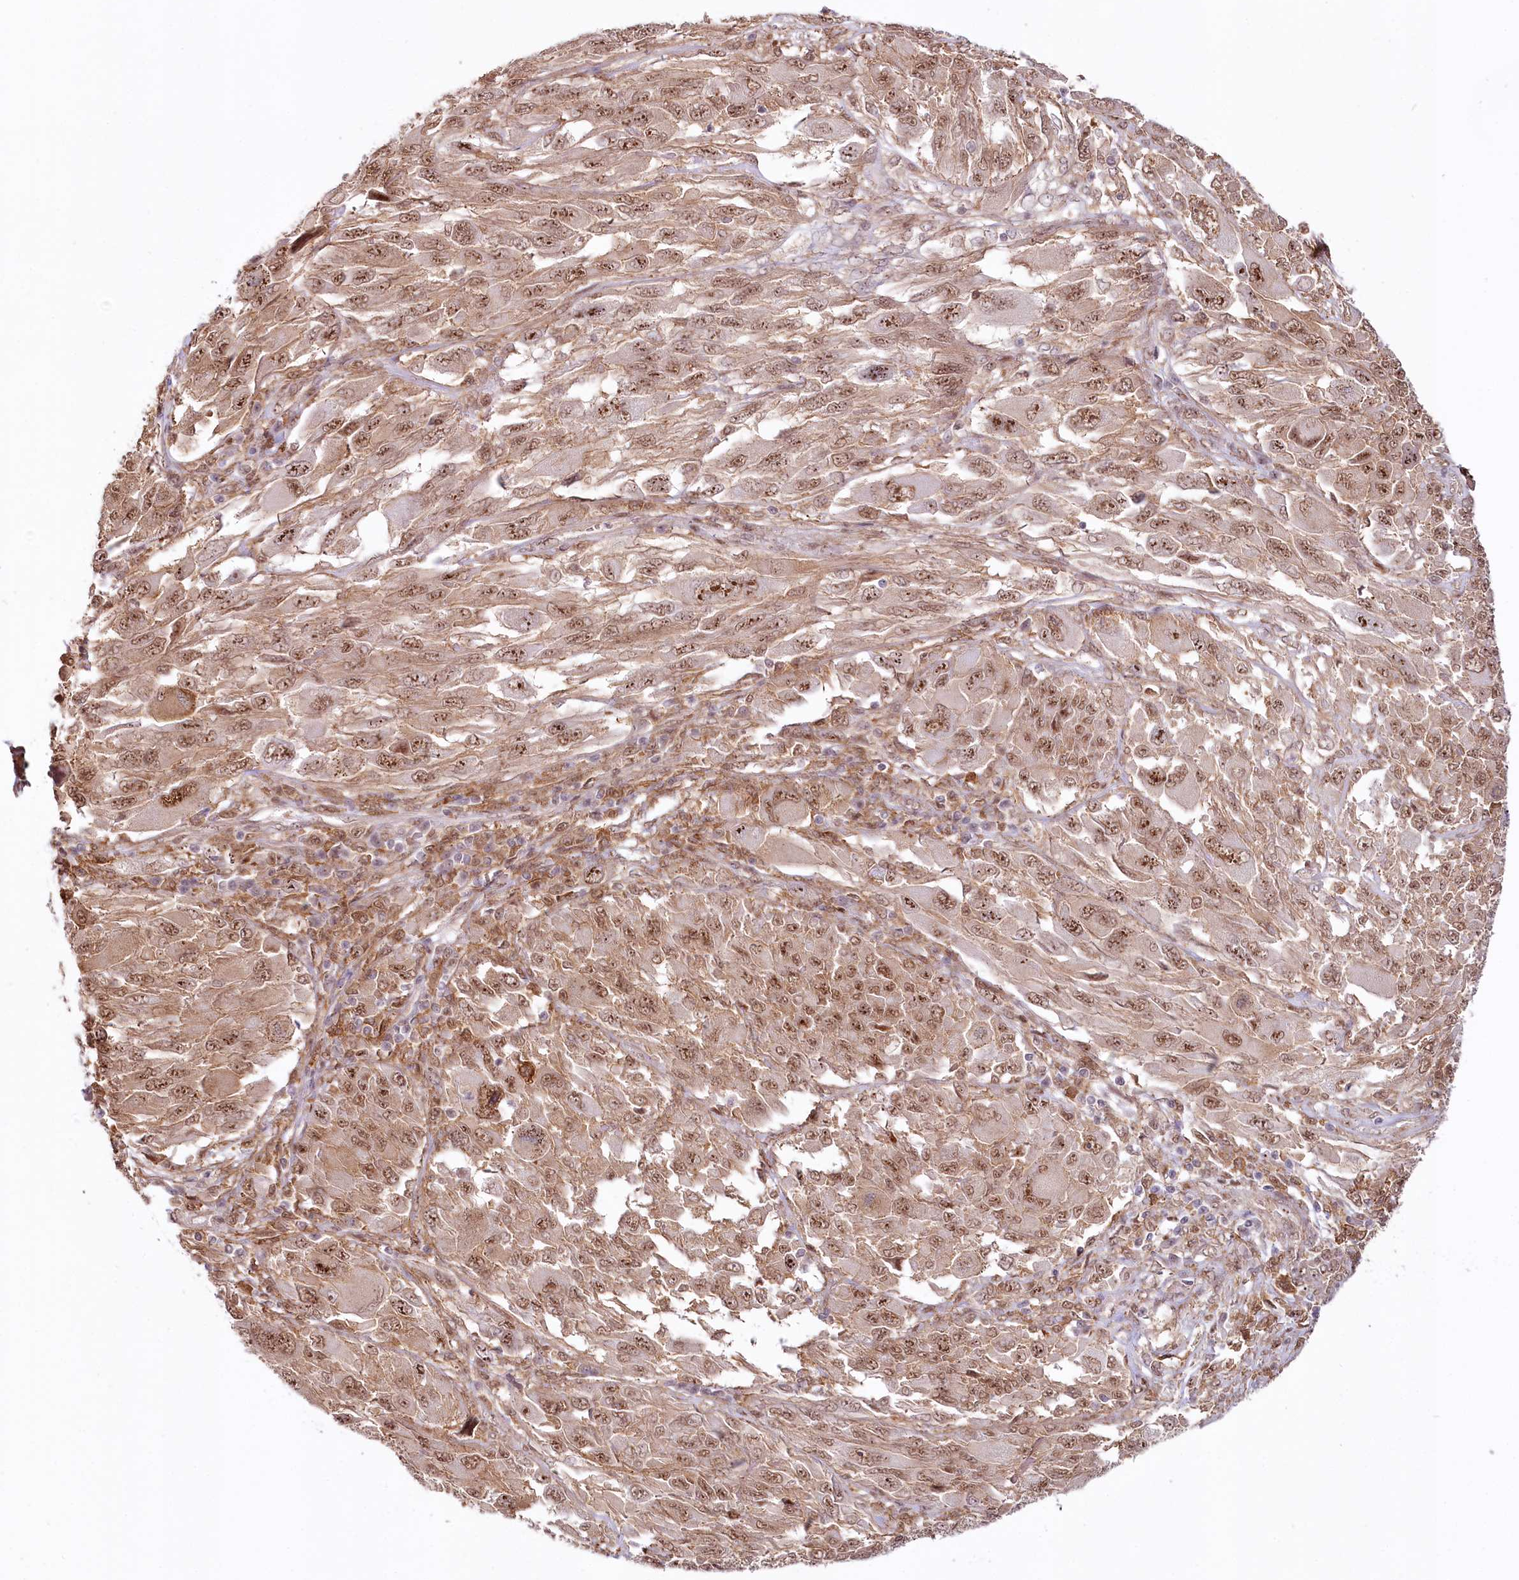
{"staining": {"intensity": "moderate", "quantity": ">75%", "location": "nuclear"}, "tissue": "melanoma", "cell_type": "Tumor cells", "image_type": "cancer", "snomed": [{"axis": "morphology", "description": "Malignant melanoma, NOS"}, {"axis": "topography", "description": "Skin"}], "caption": "Immunohistochemical staining of human malignant melanoma reveals medium levels of moderate nuclear protein expression in about >75% of tumor cells.", "gene": "TUBGCP2", "patient": {"sex": "female", "age": 91}}